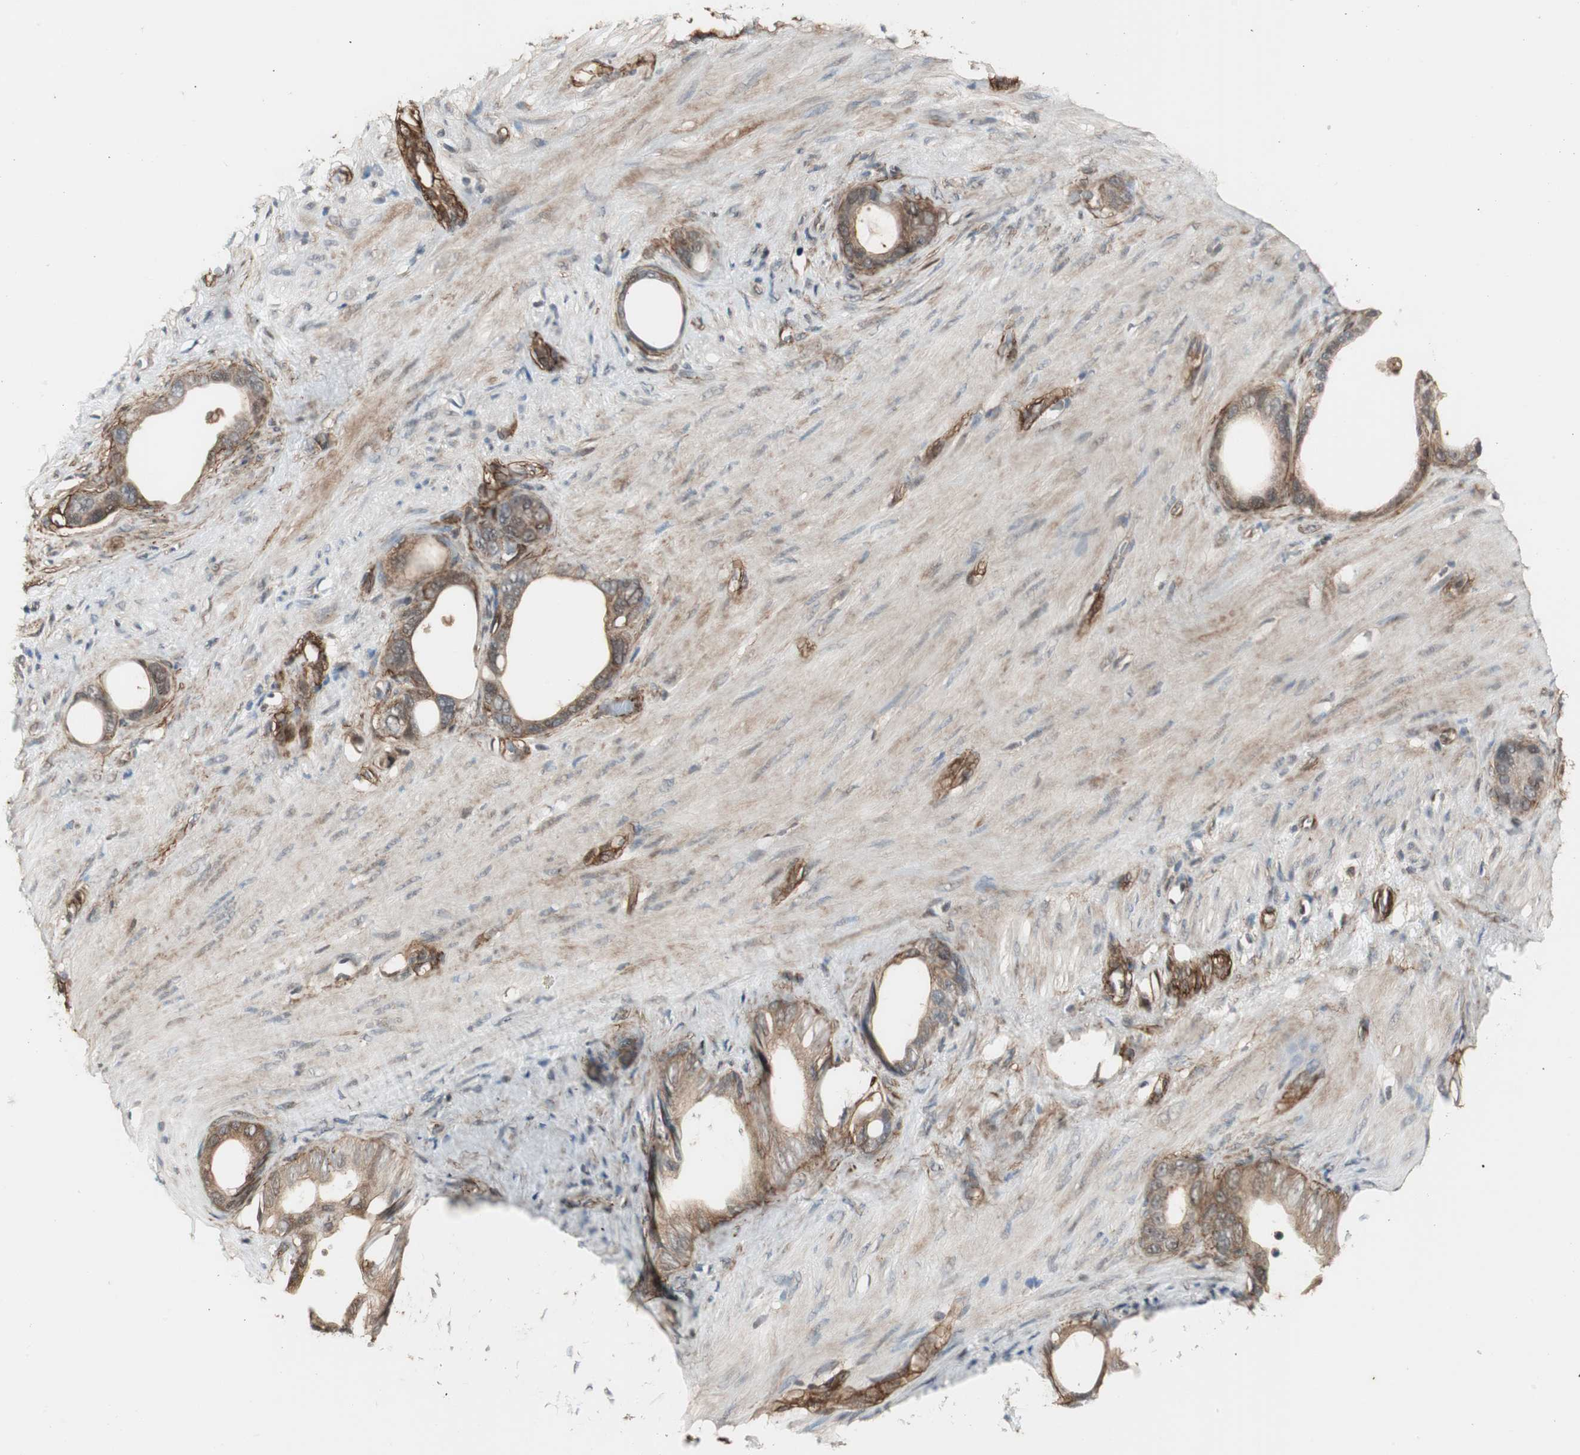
{"staining": {"intensity": "moderate", "quantity": ">75%", "location": "cytoplasmic/membranous"}, "tissue": "stomach cancer", "cell_type": "Tumor cells", "image_type": "cancer", "snomed": [{"axis": "morphology", "description": "Adenocarcinoma, NOS"}, {"axis": "topography", "description": "Stomach"}], "caption": "The photomicrograph exhibits staining of stomach cancer (adenocarcinoma), revealing moderate cytoplasmic/membranous protein expression (brown color) within tumor cells. The protein of interest is stained brown, and the nuclei are stained in blue (DAB (3,3'-diaminobenzidine) IHC with brightfield microscopy, high magnification).", "gene": "PTPN11", "patient": {"sex": "female", "age": 75}}